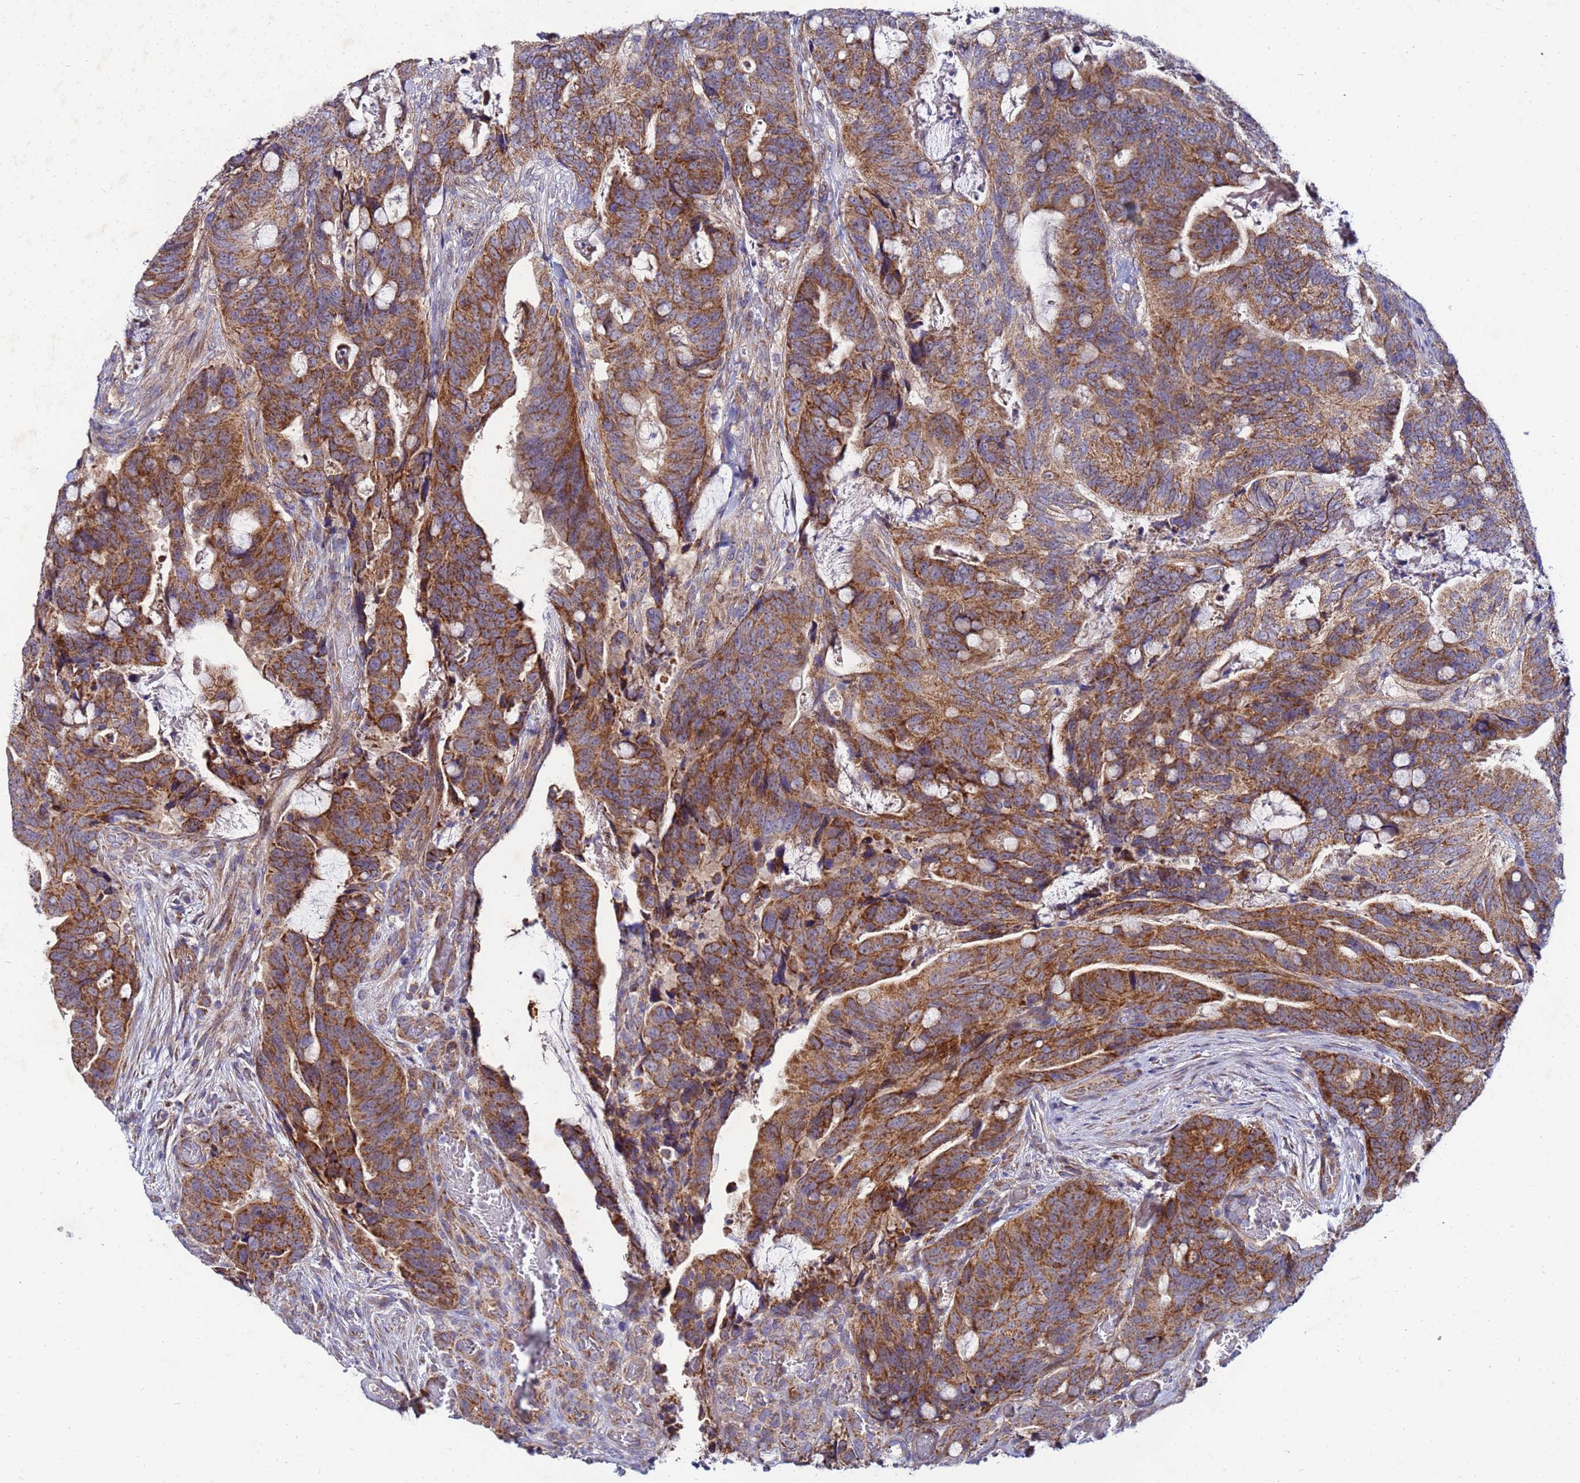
{"staining": {"intensity": "strong", "quantity": ">75%", "location": "cytoplasmic/membranous"}, "tissue": "colorectal cancer", "cell_type": "Tumor cells", "image_type": "cancer", "snomed": [{"axis": "morphology", "description": "Adenocarcinoma, NOS"}, {"axis": "topography", "description": "Colon"}], "caption": "Approximately >75% of tumor cells in adenocarcinoma (colorectal) display strong cytoplasmic/membranous protein positivity as visualized by brown immunohistochemical staining.", "gene": "FAHD2A", "patient": {"sex": "female", "age": 82}}